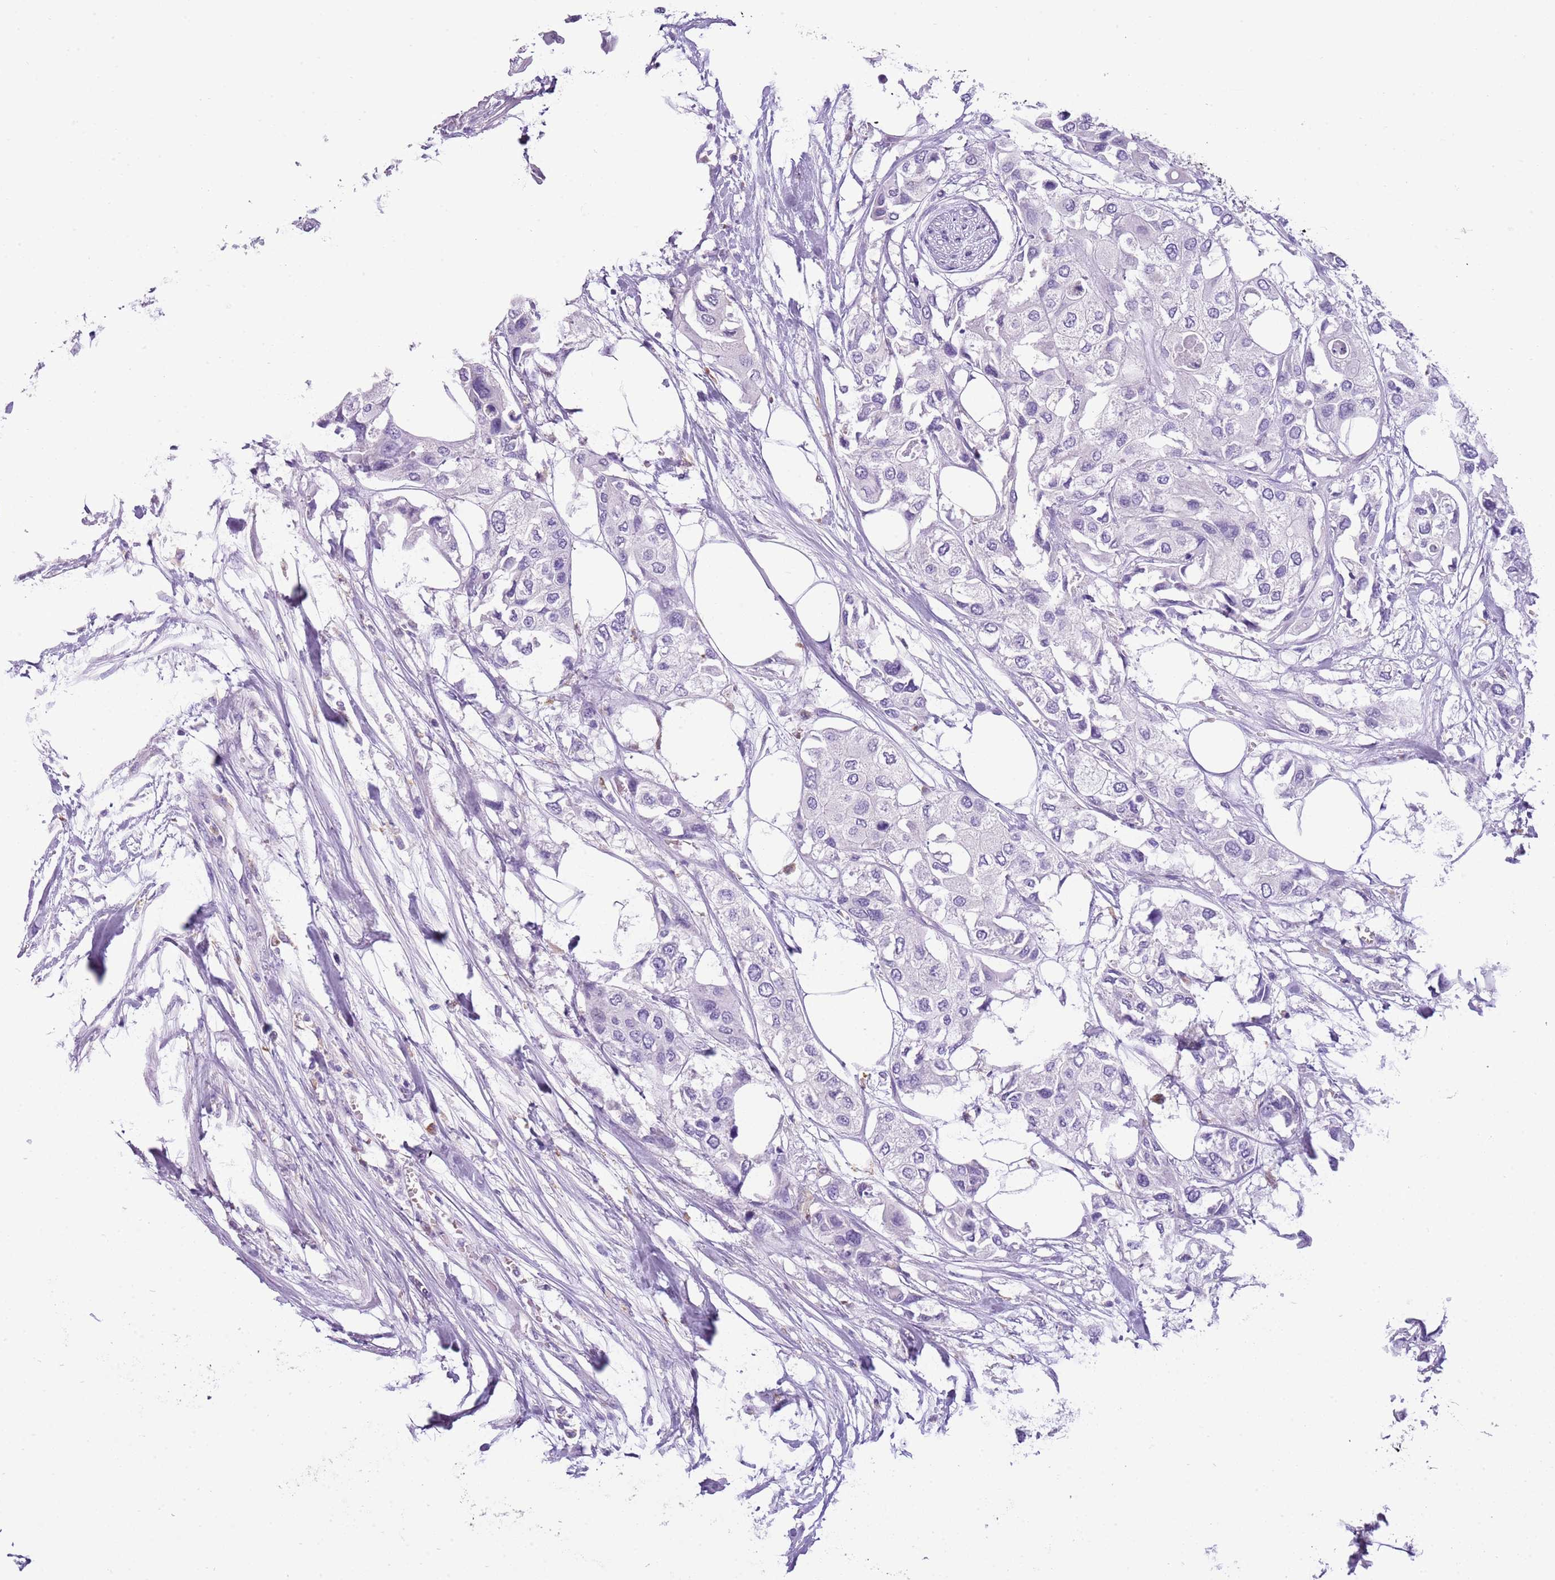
{"staining": {"intensity": "negative", "quantity": "none", "location": "none"}, "tissue": "urothelial cancer", "cell_type": "Tumor cells", "image_type": "cancer", "snomed": [{"axis": "morphology", "description": "Urothelial carcinoma, High grade"}, {"axis": "topography", "description": "Urinary bladder"}], "caption": "This is an IHC micrograph of human urothelial cancer. There is no expression in tumor cells.", "gene": "SCAMP5", "patient": {"sex": "male", "age": 64}}